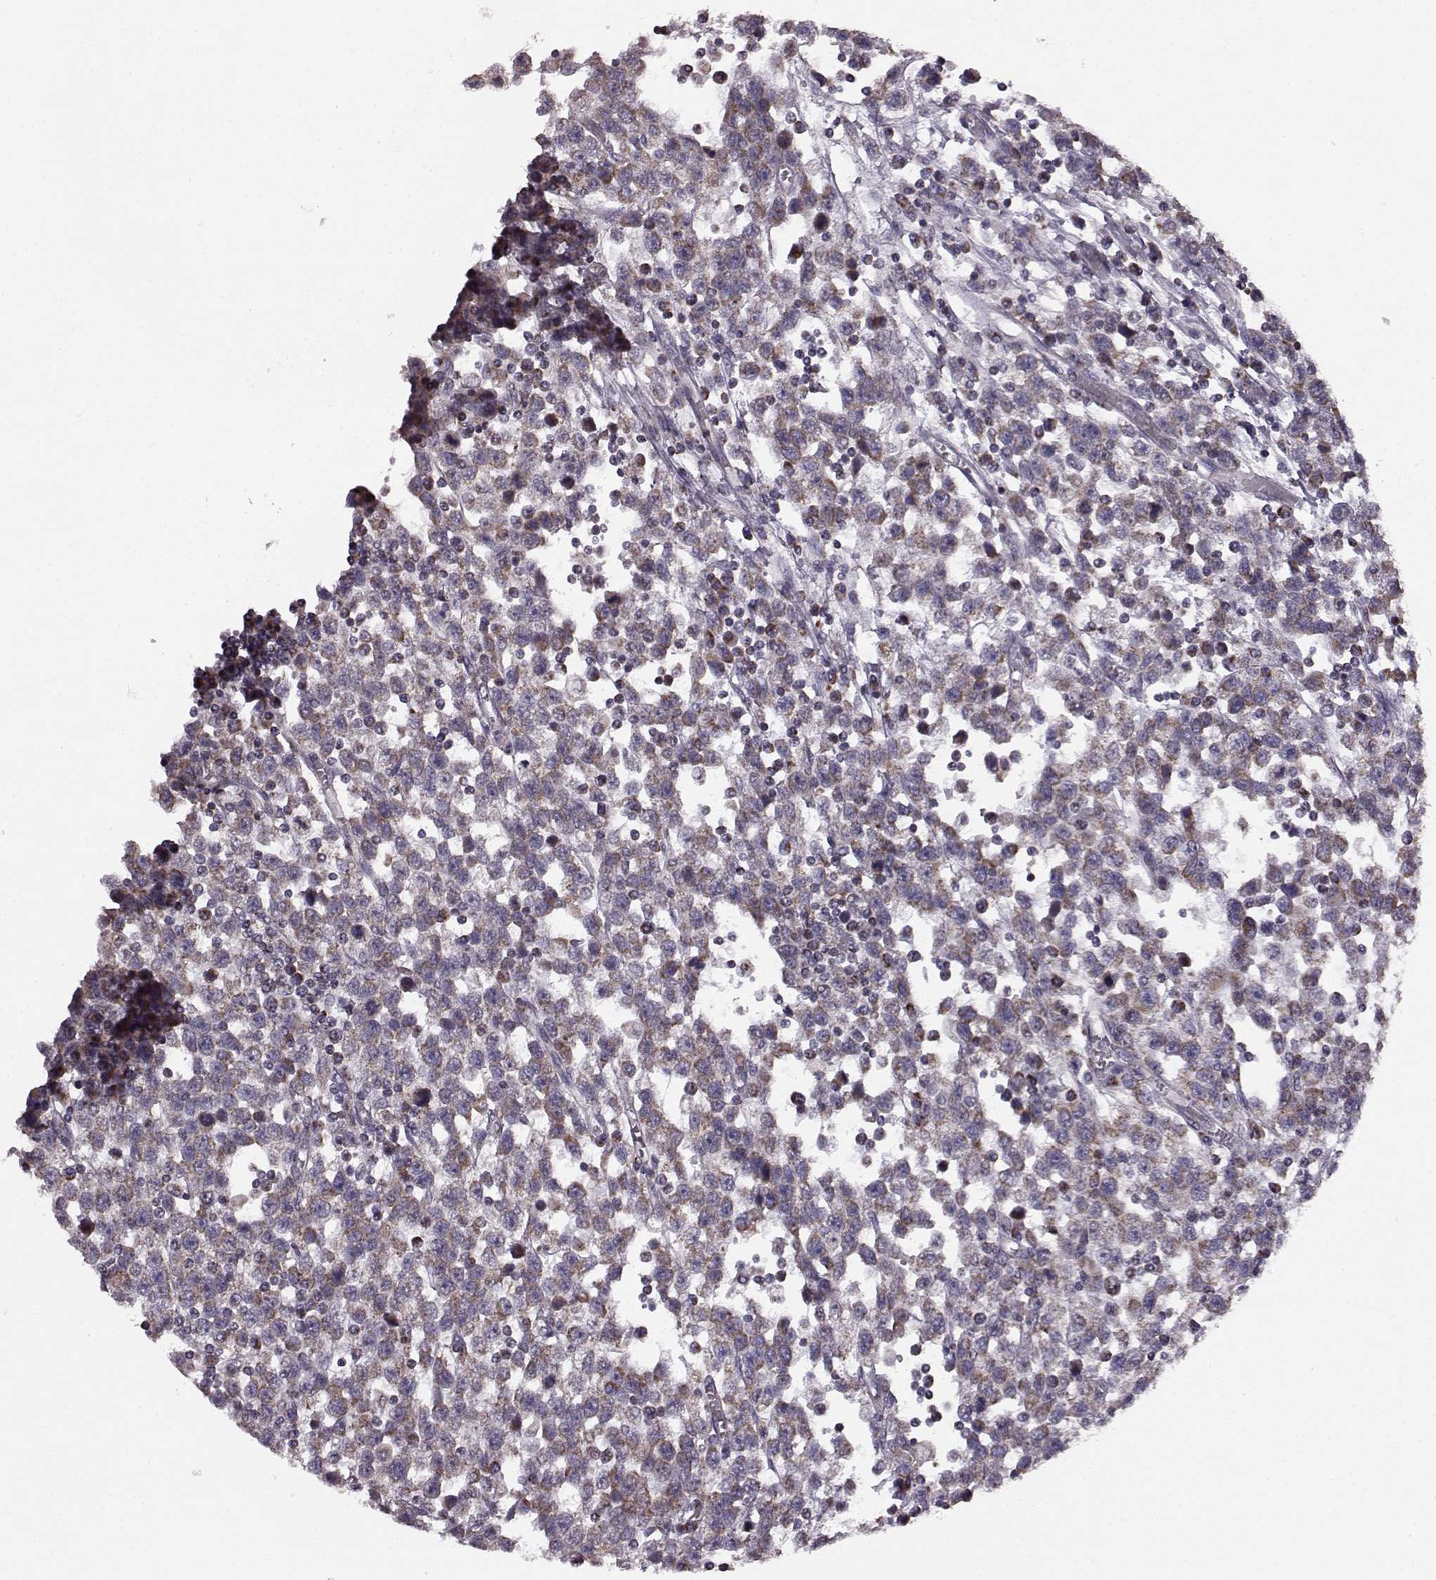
{"staining": {"intensity": "moderate", "quantity": ">75%", "location": "cytoplasmic/membranous"}, "tissue": "testis cancer", "cell_type": "Tumor cells", "image_type": "cancer", "snomed": [{"axis": "morphology", "description": "Seminoma, NOS"}, {"axis": "topography", "description": "Testis"}], "caption": "Testis seminoma stained for a protein (brown) displays moderate cytoplasmic/membranous positive expression in about >75% of tumor cells.", "gene": "FAM8A1", "patient": {"sex": "male", "age": 34}}